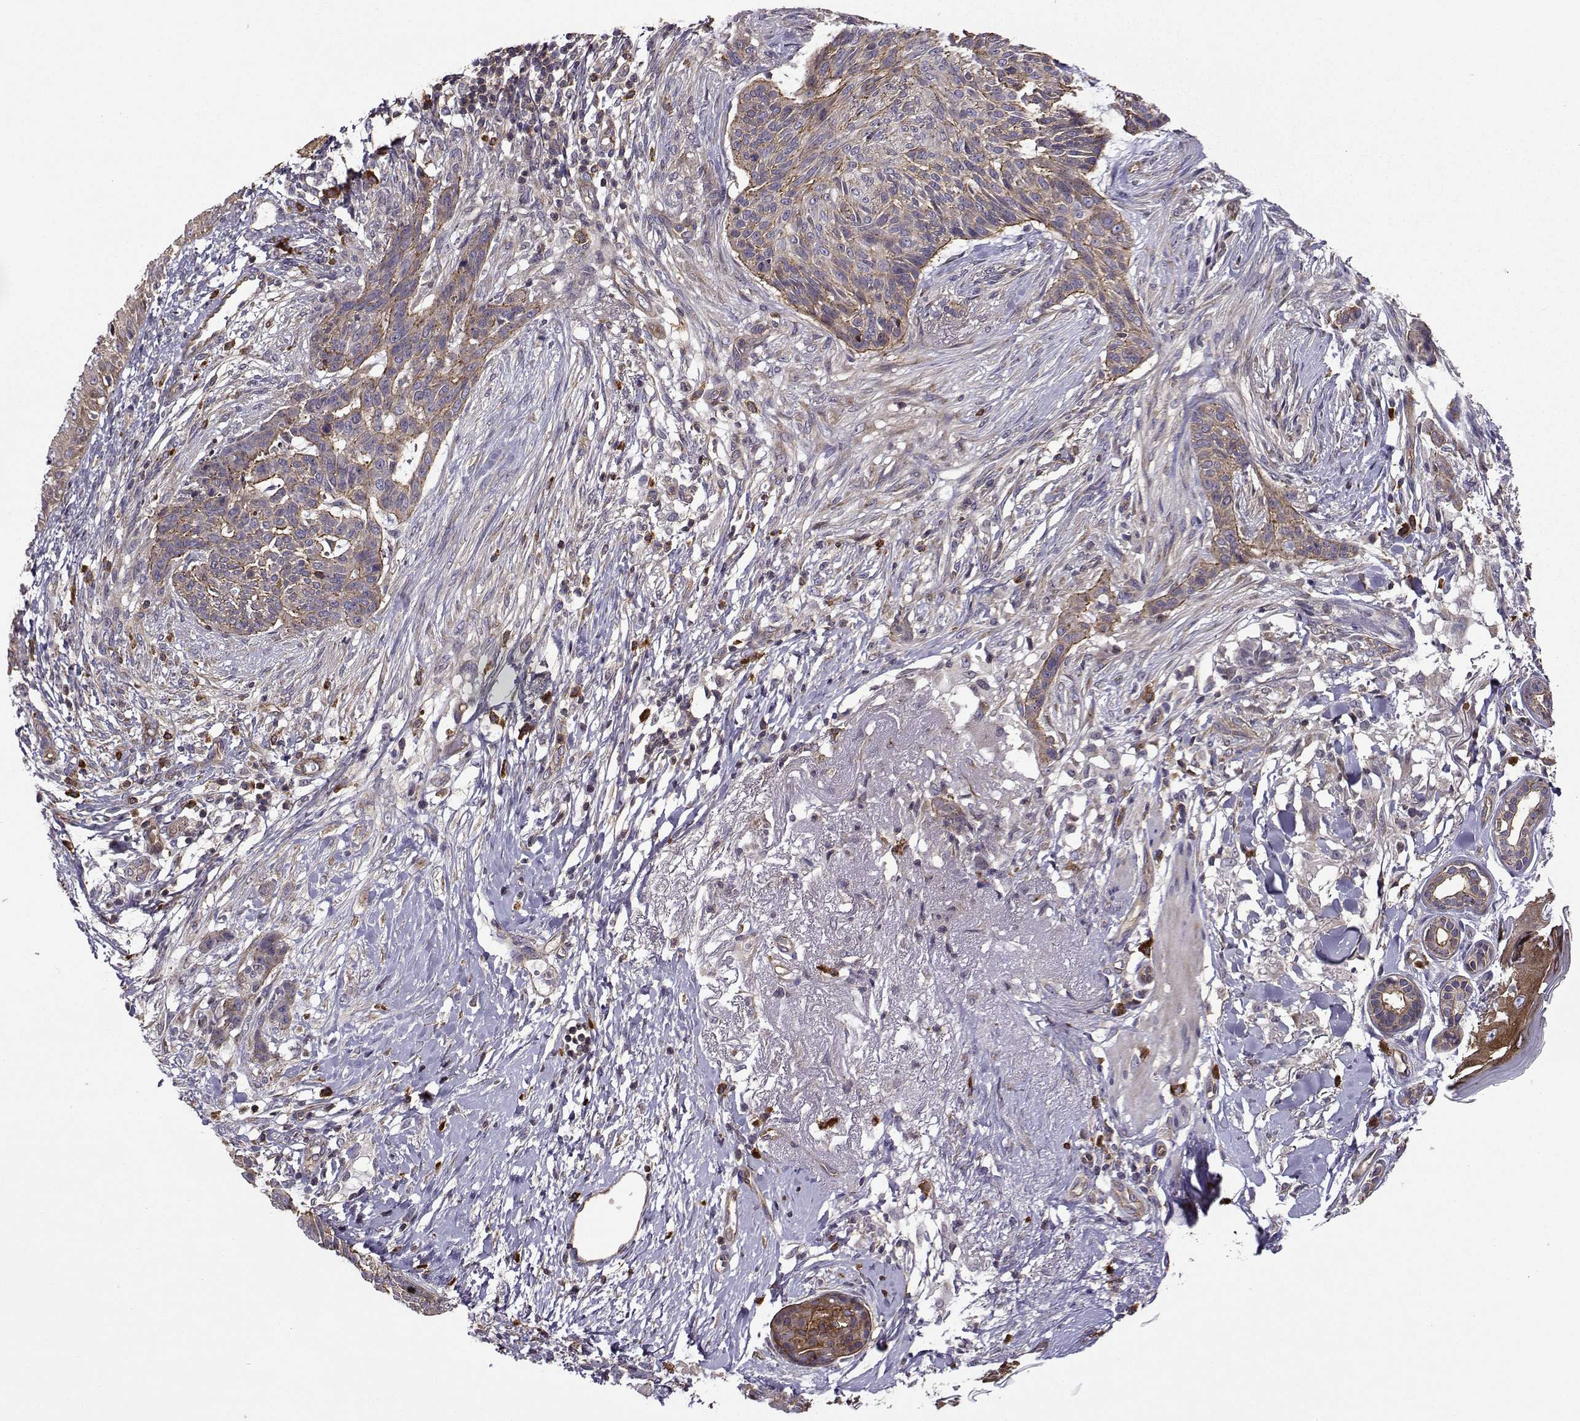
{"staining": {"intensity": "strong", "quantity": "<25%", "location": "cytoplasmic/membranous"}, "tissue": "skin cancer", "cell_type": "Tumor cells", "image_type": "cancer", "snomed": [{"axis": "morphology", "description": "Normal tissue, NOS"}, {"axis": "morphology", "description": "Basal cell carcinoma"}, {"axis": "topography", "description": "Skin"}], "caption": "Strong cytoplasmic/membranous expression is appreciated in about <25% of tumor cells in skin basal cell carcinoma.", "gene": "ITGB8", "patient": {"sex": "male", "age": 84}}